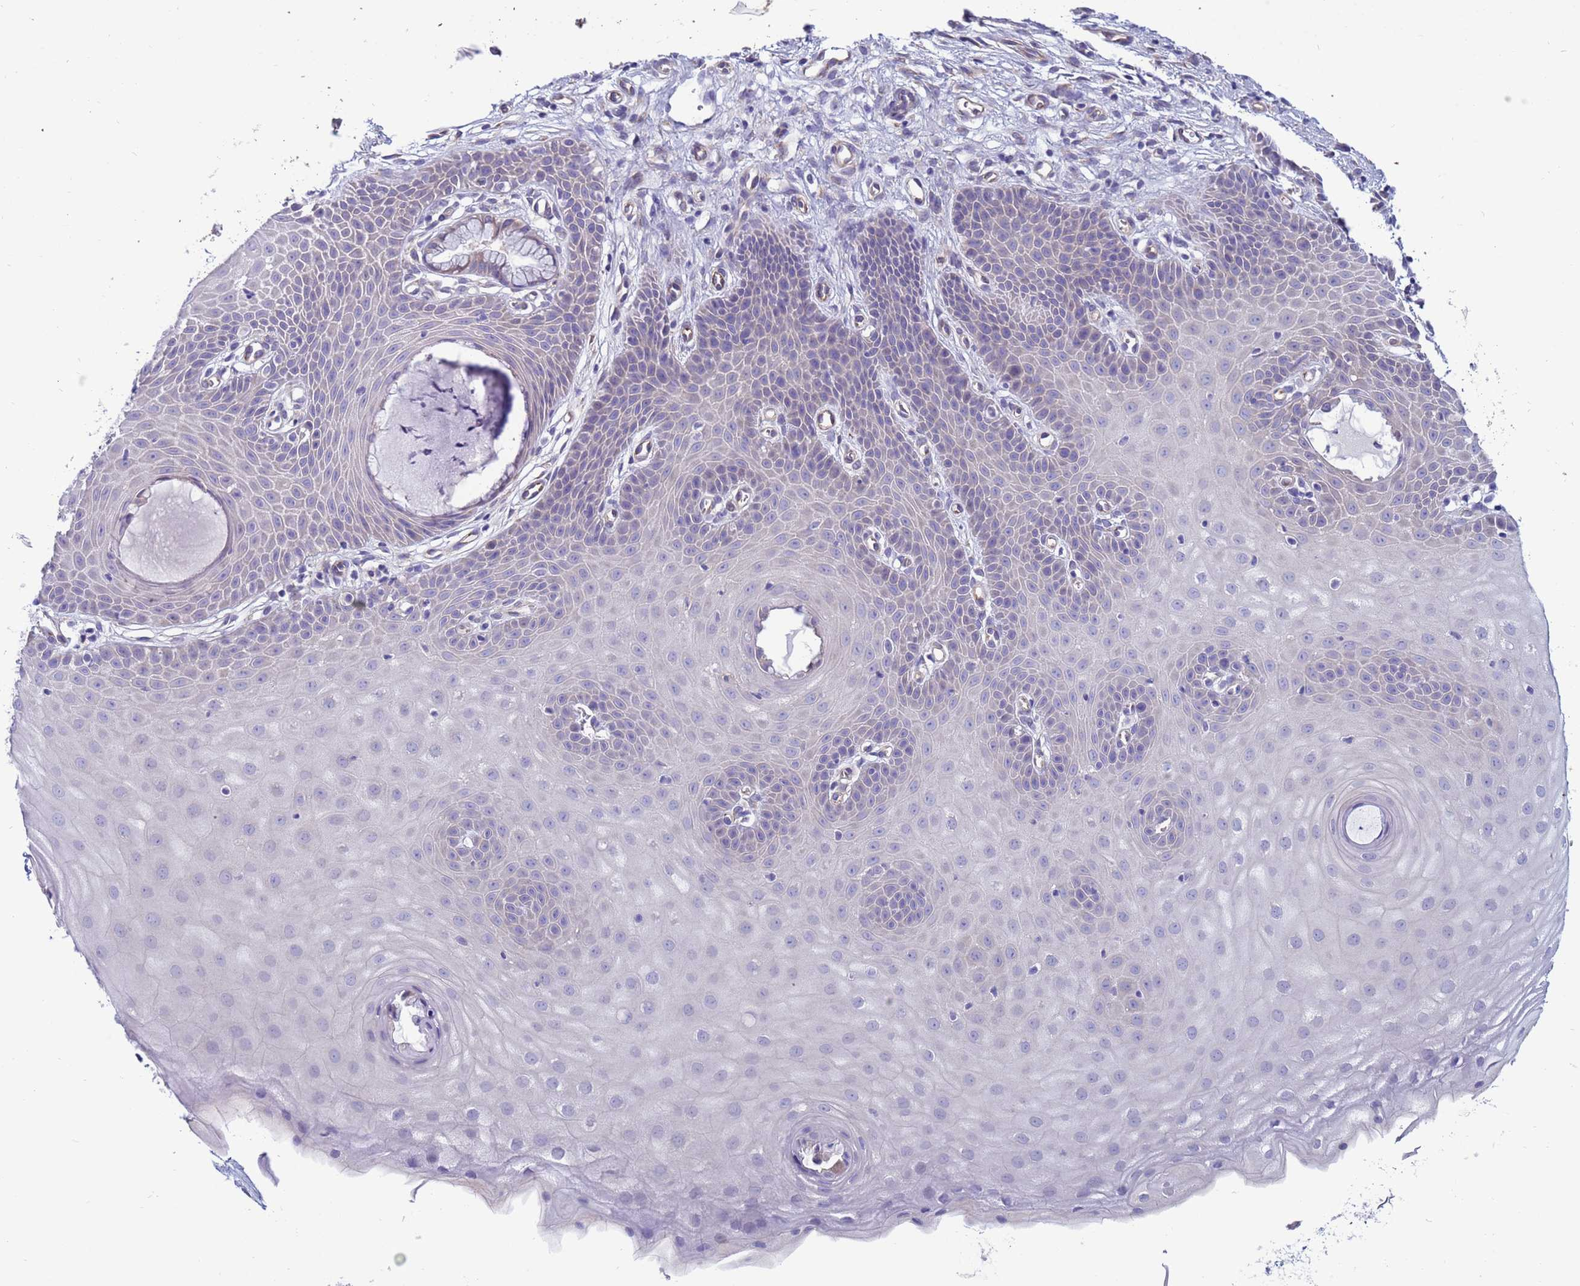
{"staining": {"intensity": "negative", "quantity": "none", "location": "none"}, "tissue": "cervix", "cell_type": "Glandular cells", "image_type": "normal", "snomed": [{"axis": "morphology", "description": "Normal tissue, NOS"}, {"axis": "topography", "description": "Cervix"}], "caption": "High power microscopy histopathology image of an IHC photomicrograph of normal cervix, revealing no significant positivity in glandular cells. The staining was performed using DAB to visualize the protein expression in brown, while the nuclei were stained in blue with hematoxylin (Magnification: 20x).", "gene": "TRPC6", "patient": {"sex": "female", "age": 36}}